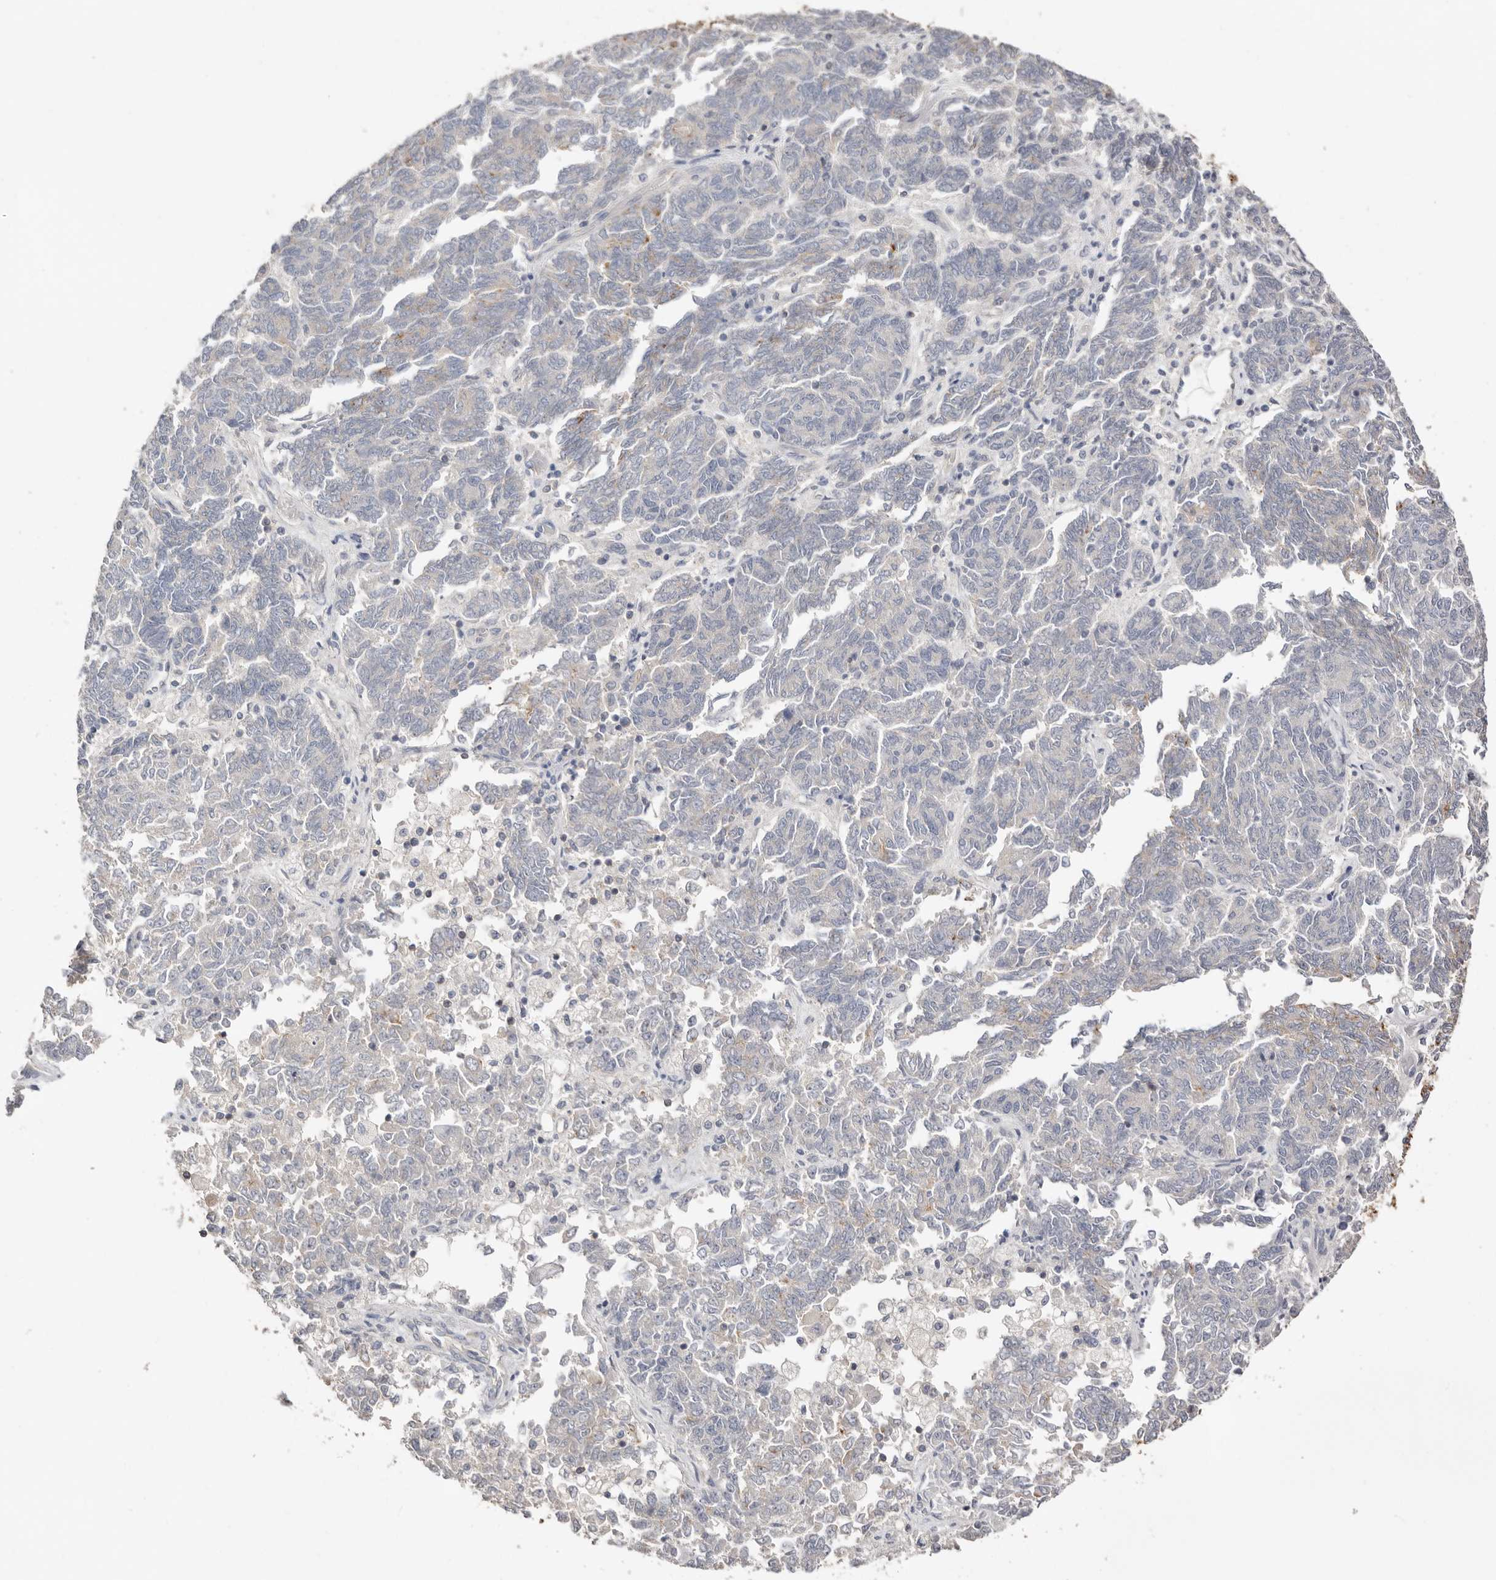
{"staining": {"intensity": "negative", "quantity": "none", "location": "none"}, "tissue": "endometrial cancer", "cell_type": "Tumor cells", "image_type": "cancer", "snomed": [{"axis": "morphology", "description": "Adenocarcinoma, NOS"}, {"axis": "topography", "description": "Endometrium"}], "caption": "Immunohistochemistry (IHC) of endometrial cancer demonstrates no expression in tumor cells. (DAB immunohistochemistry (IHC) visualized using brightfield microscopy, high magnification).", "gene": "S100A14", "patient": {"sex": "female", "age": 80}}